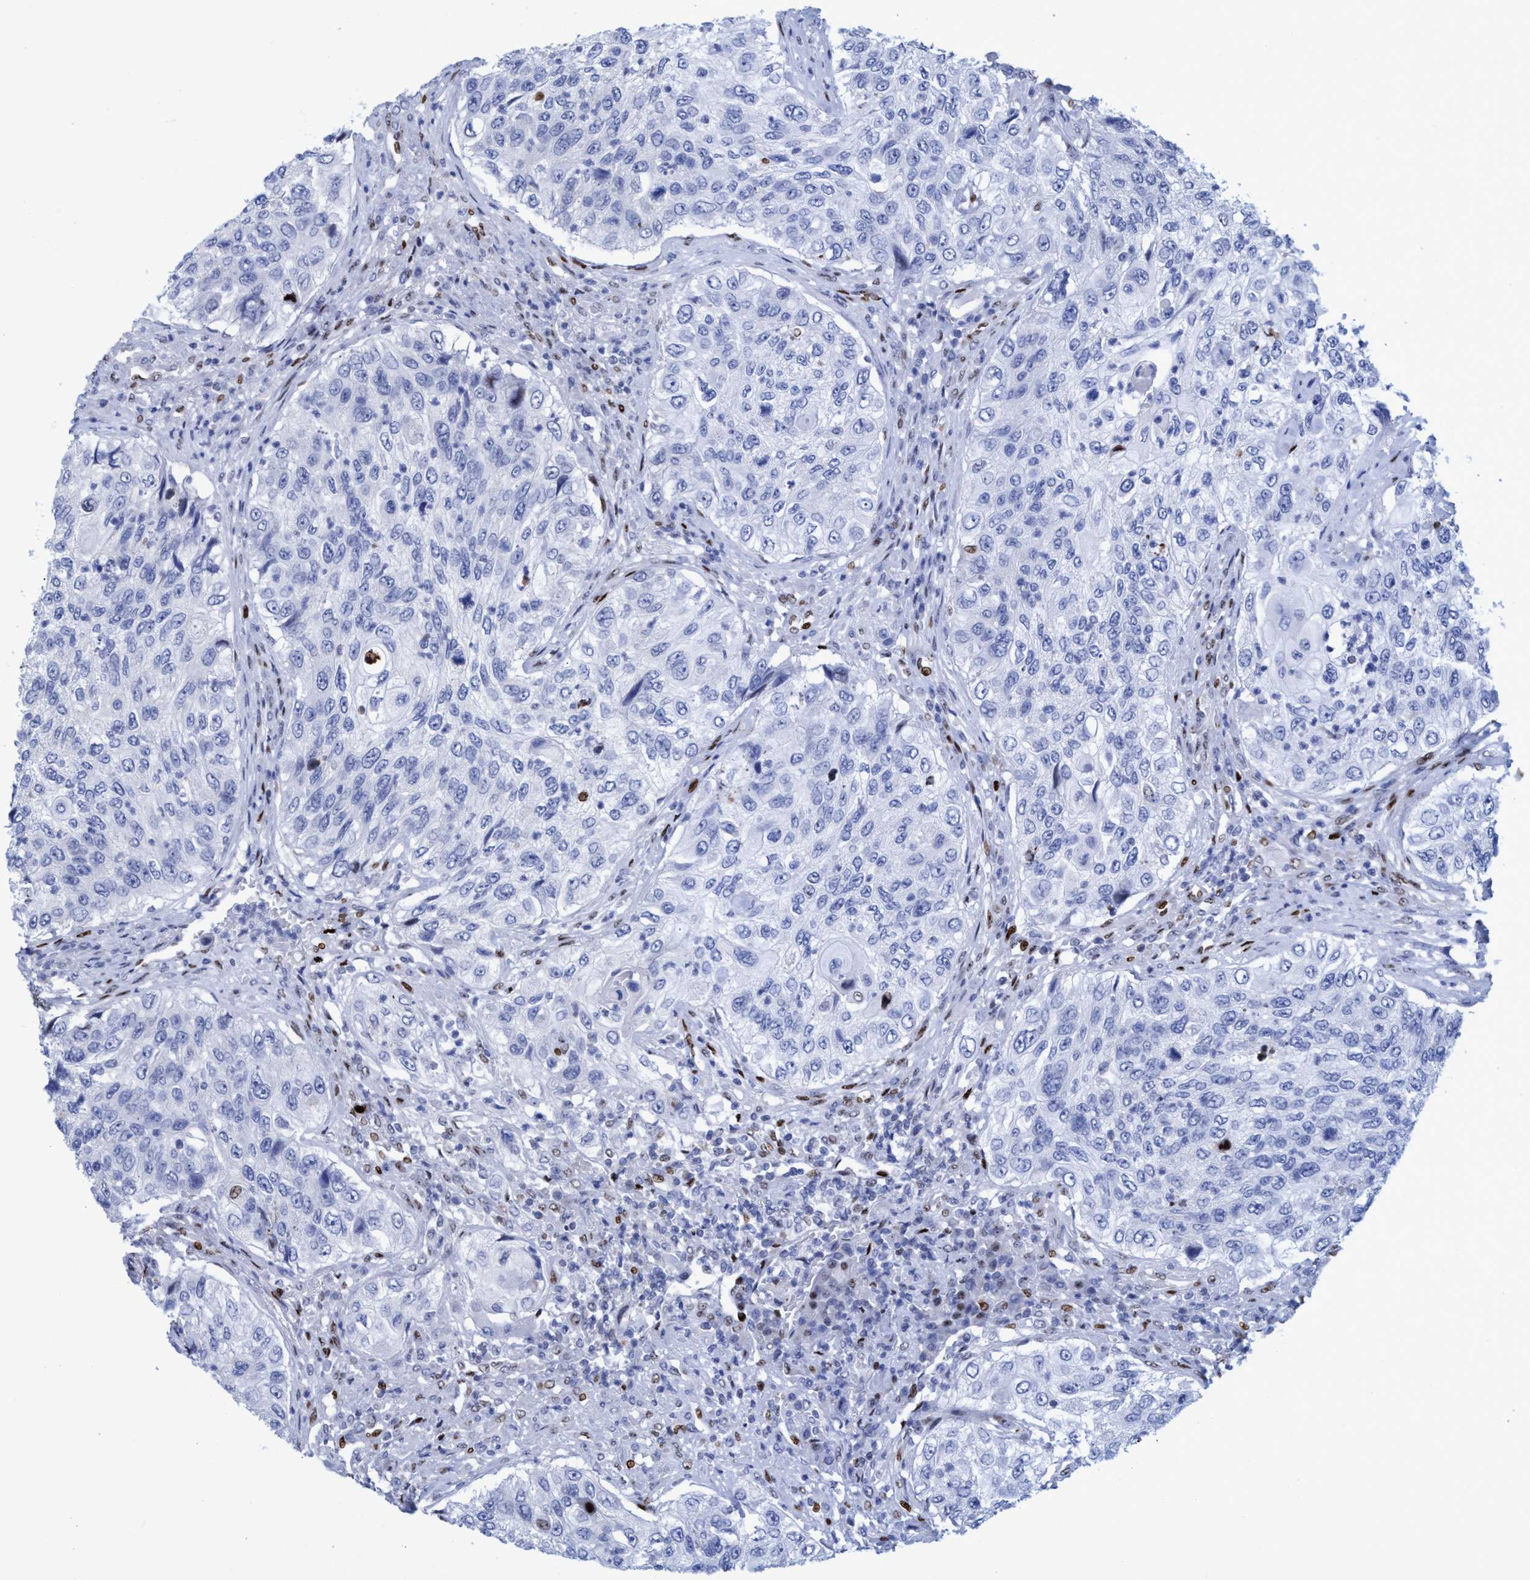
{"staining": {"intensity": "negative", "quantity": "none", "location": "none"}, "tissue": "urothelial cancer", "cell_type": "Tumor cells", "image_type": "cancer", "snomed": [{"axis": "morphology", "description": "Urothelial carcinoma, High grade"}, {"axis": "topography", "description": "Urinary bladder"}], "caption": "Tumor cells are negative for protein expression in human urothelial cancer.", "gene": "R3HCC1", "patient": {"sex": "female", "age": 60}}